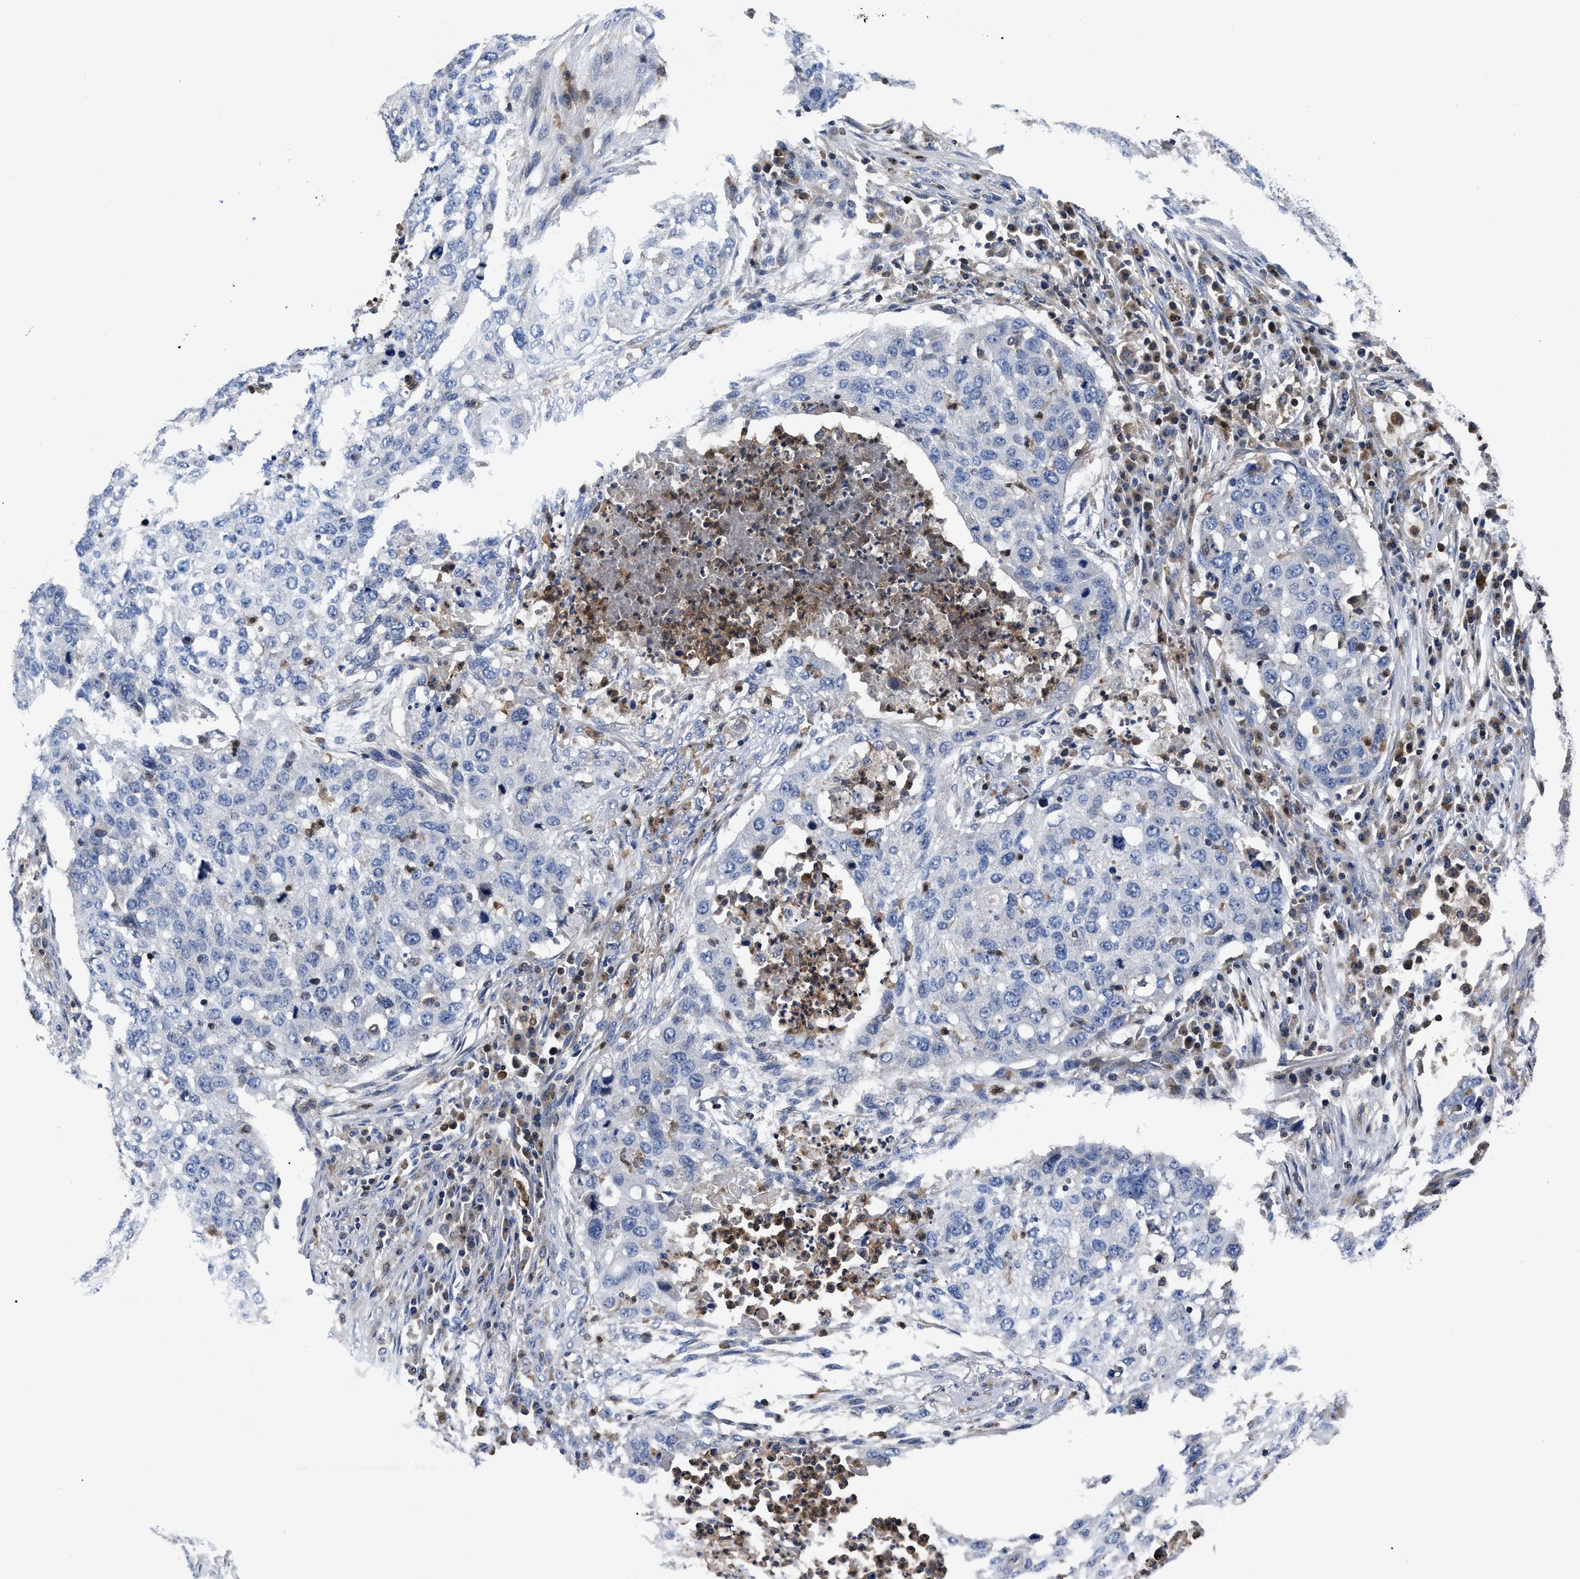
{"staining": {"intensity": "negative", "quantity": "none", "location": "none"}, "tissue": "lung cancer", "cell_type": "Tumor cells", "image_type": "cancer", "snomed": [{"axis": "morphology", "description": "Squamous cell carcinoma, NOS"}, {"axis": "topography", "description": "Lung"}], "caption": "Photomicrograph shows no significant protein staining in tumor cells of squamous cell carcinoma (lung).", "gene": "YBEY", "patient": {"sex": "female", "age": 63}}